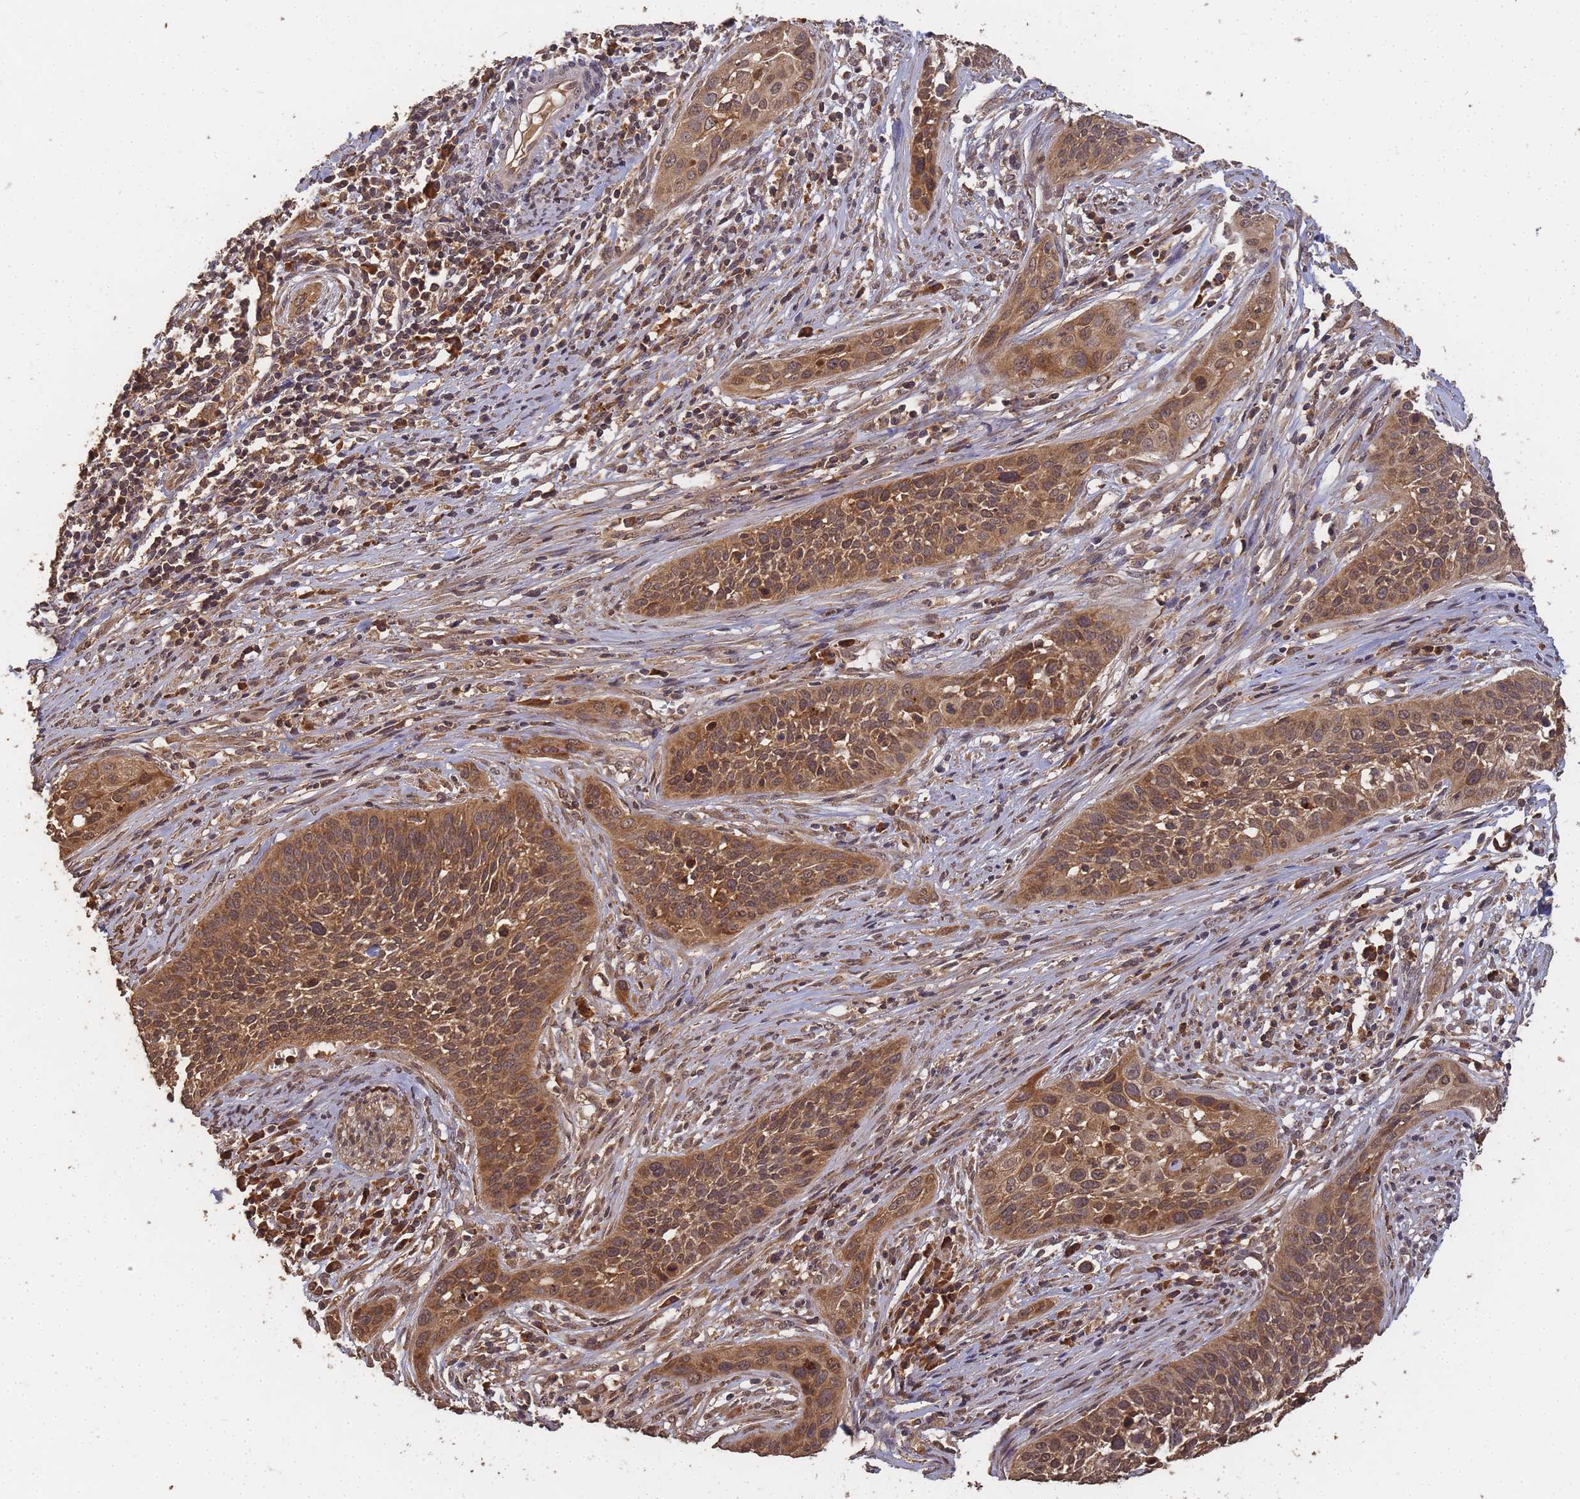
{"staining": {"intensity": "moderate", "quantity": ">75%", "location": "cytoplasmic/membranous,nuclear"}, "tissue": "cervical cancer", "cell_type": "Tumor cells", "image_type": "cancer", "snomed": [{"axis": "morphology", "description": "Squamous cell carcinoma, NOS"}, {"axis": "topography", "description": "Cervix"}], "caption": "Moderate cytoplasmic/membranous and nuclear positivity is identified in approximately >75% of tumor cells in cervical cancer (squamous cell carcinoma).", "gene": "ALKBH1", "patient": {"sex": "female", "age": 34}}